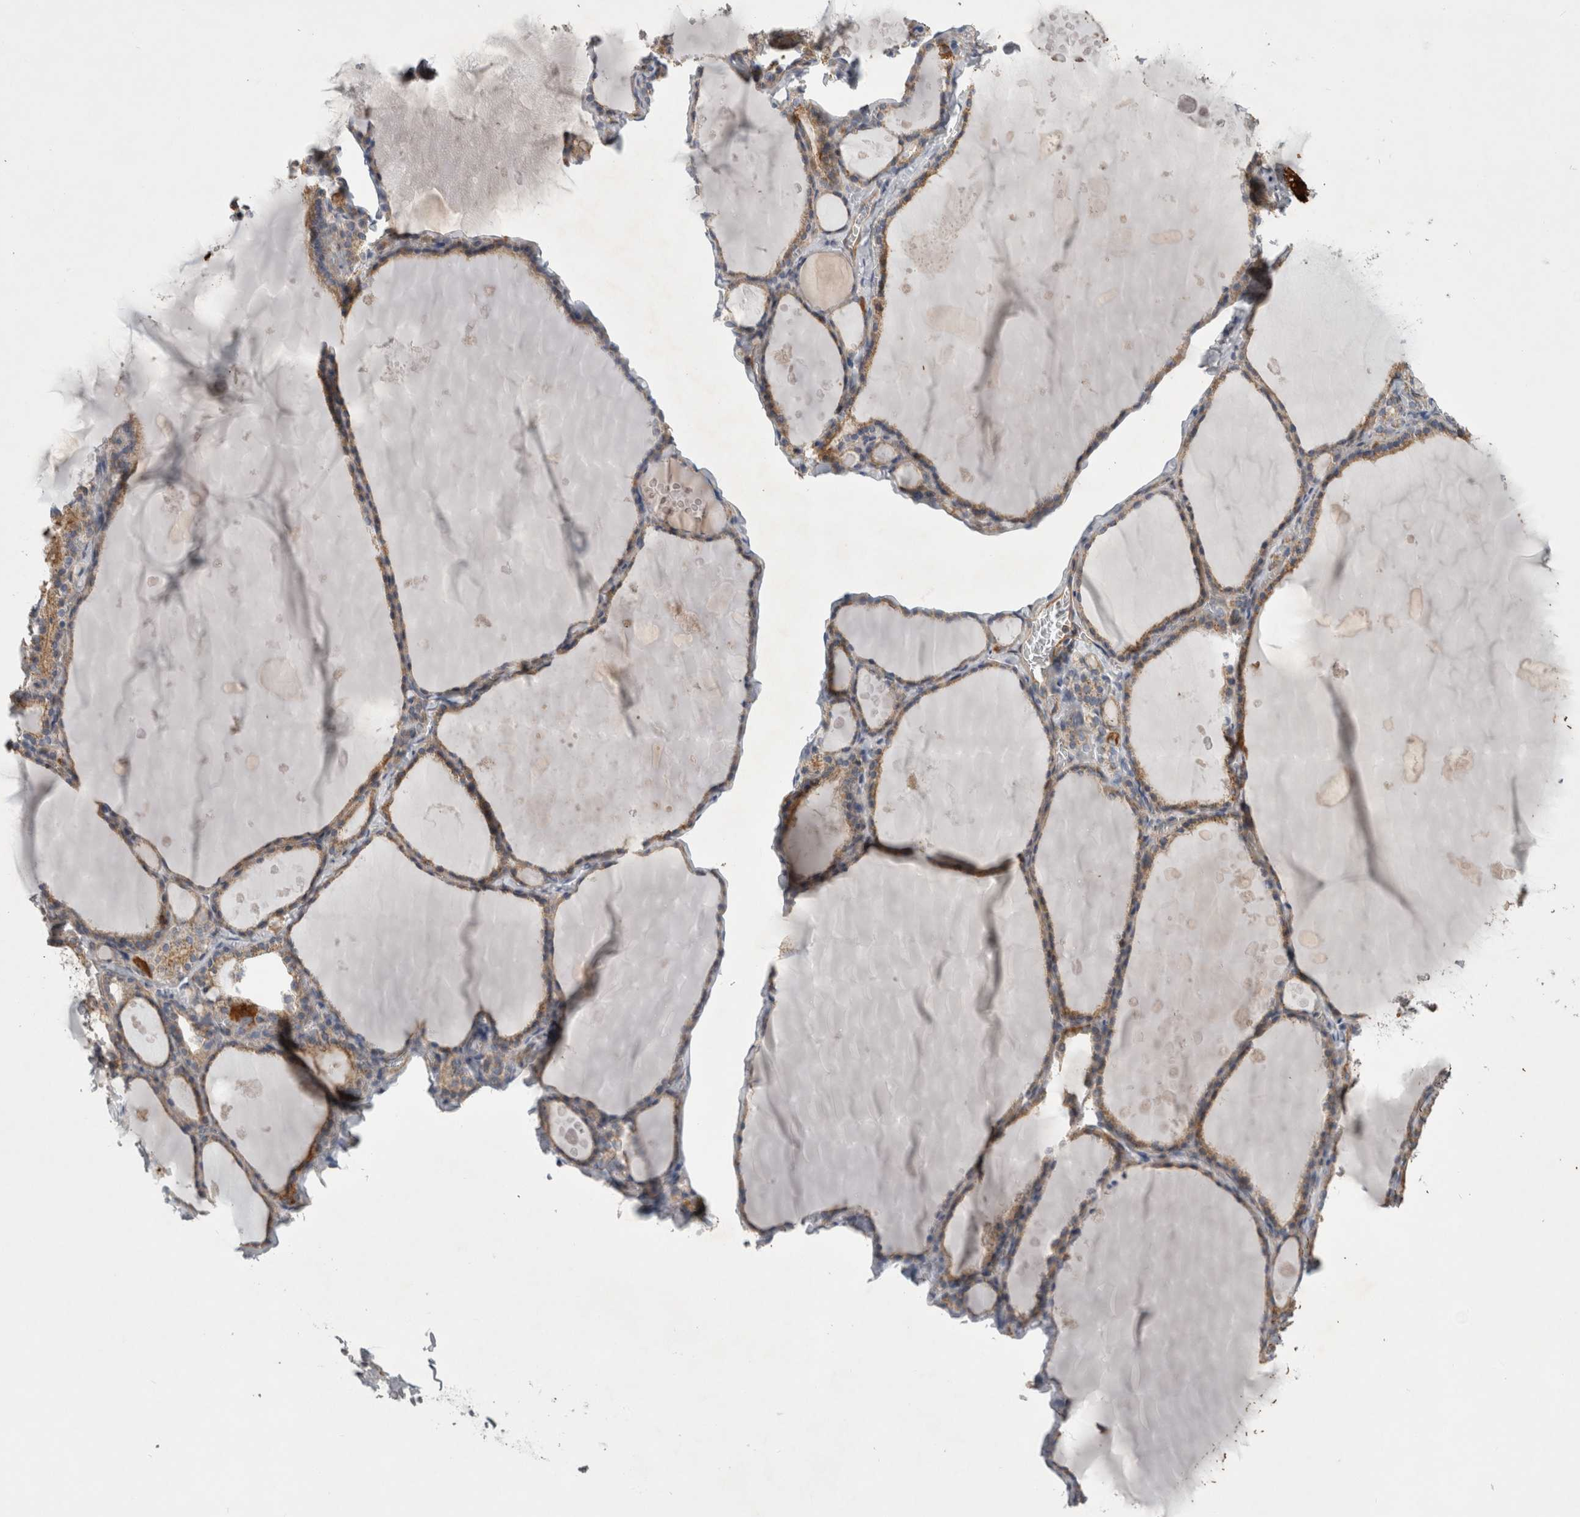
{"staining": {"intensity": "weak", "quantity": "25%-75%", "location": "cytoplasmic/membranous"}, "tissue": "thyroid gland", "cell_type": "Glandular cells", "image_type": "normal", "snomed": [{"axis": "morphology", "description": "Normal tissue, NOS"}, {"axis": "topography", "description": "Thyroid gland"}], "caption": "Protein expression analysis of unremarkable thyroid gland displays weak cytoplasmic/membranous positivity in approximately 25%-75% of glandular cells. The staining was performed using DAB to visualize the protein expression in brown, while the nuclei were stained in blue with hematoxylin (Magnification: 20x).", "gene": "SFXN2", "patient": {"sex": "male", "age": 56}}